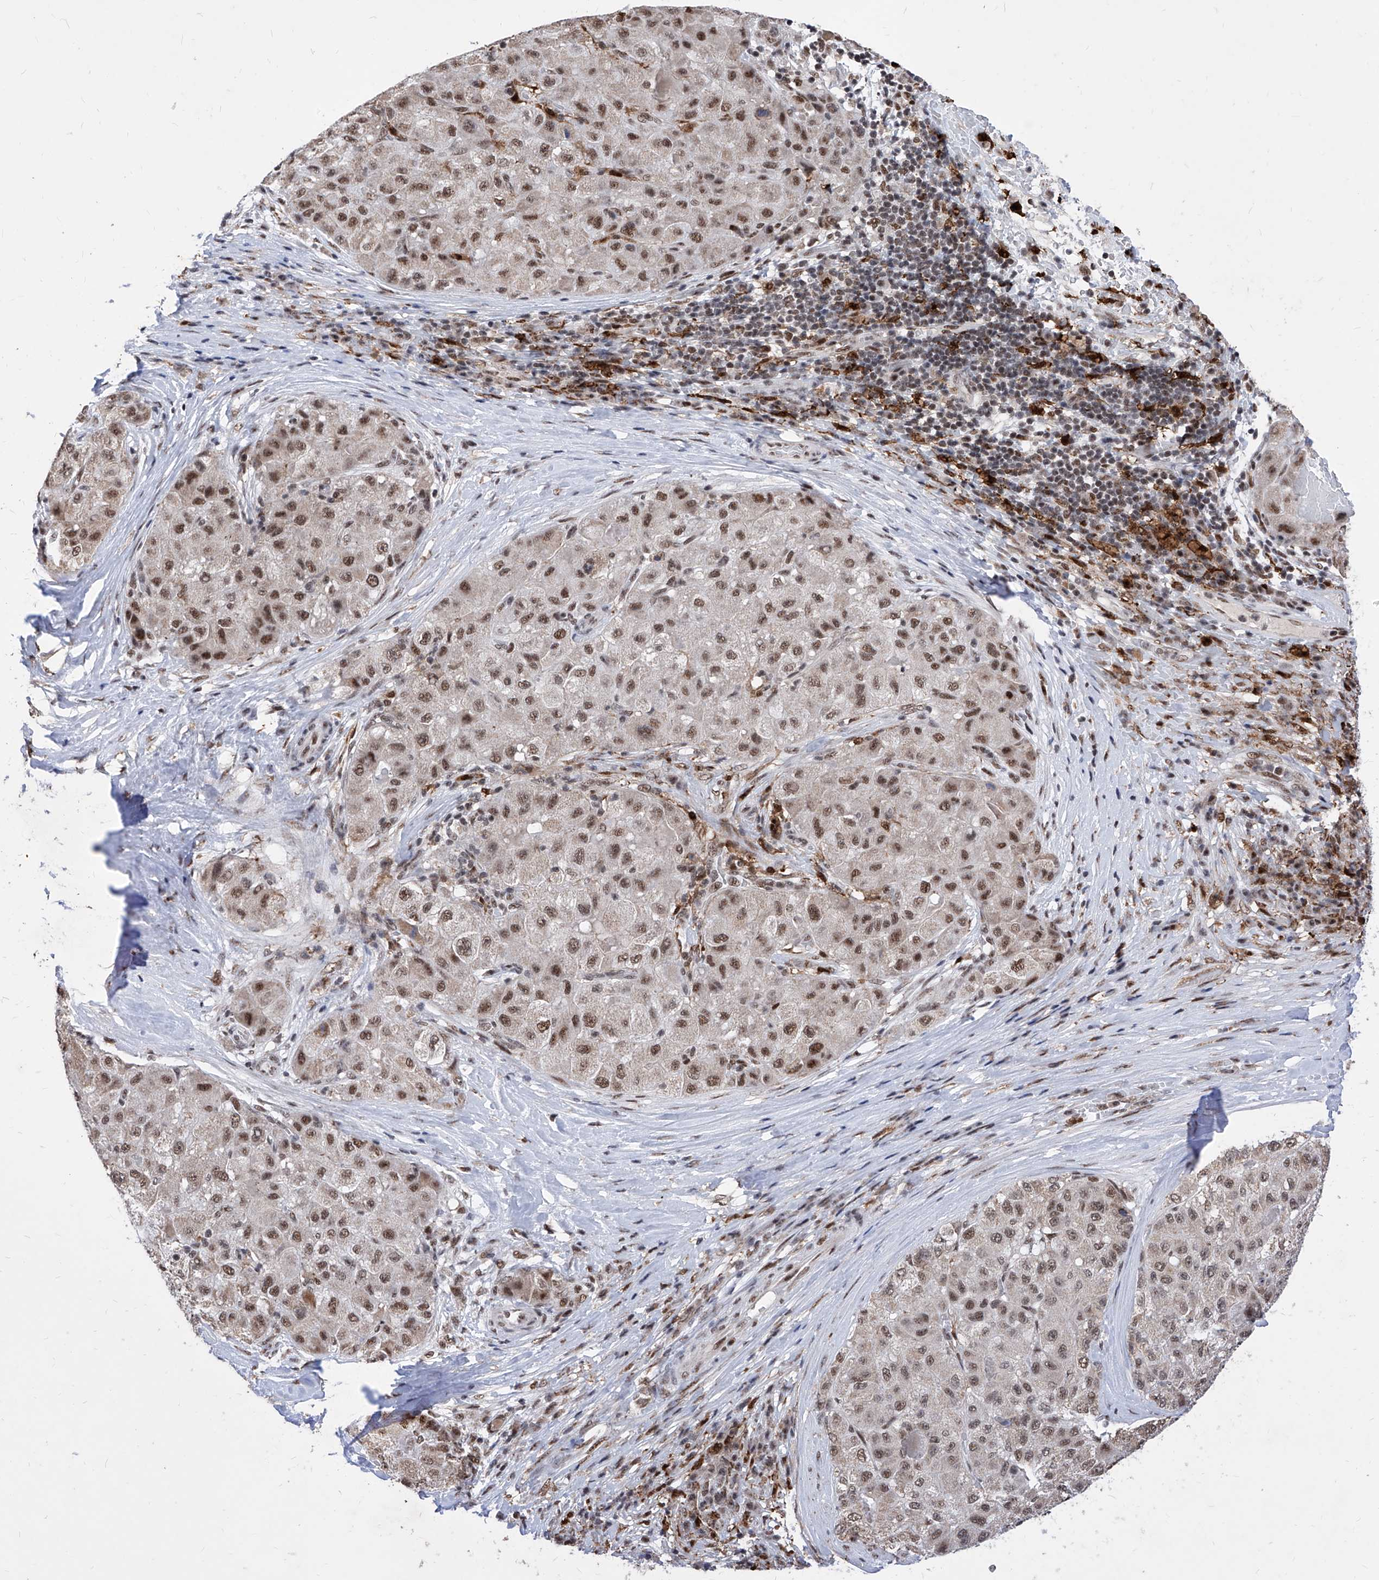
{"staining": {"intensity": "moderate", "quantity": ">75%", "location": "nuclear"}, "tissue": "liver cancer", "cell_type": "Tumor cells", "image_type": "cancer", "snomed": [{"axis": "morphology", "description": "Carcinoma, Hepatocellular, NOS"}, {"axis": "topography", "description": "Liver"}], "caption": "Tumor cells demonstrate medium levels of moderate nuclear staining in approximately >75% of cells in liver hepatocellular carcinoma.", "gene": "PHF5A", "patient": {"sex": "male", "age": 80}}